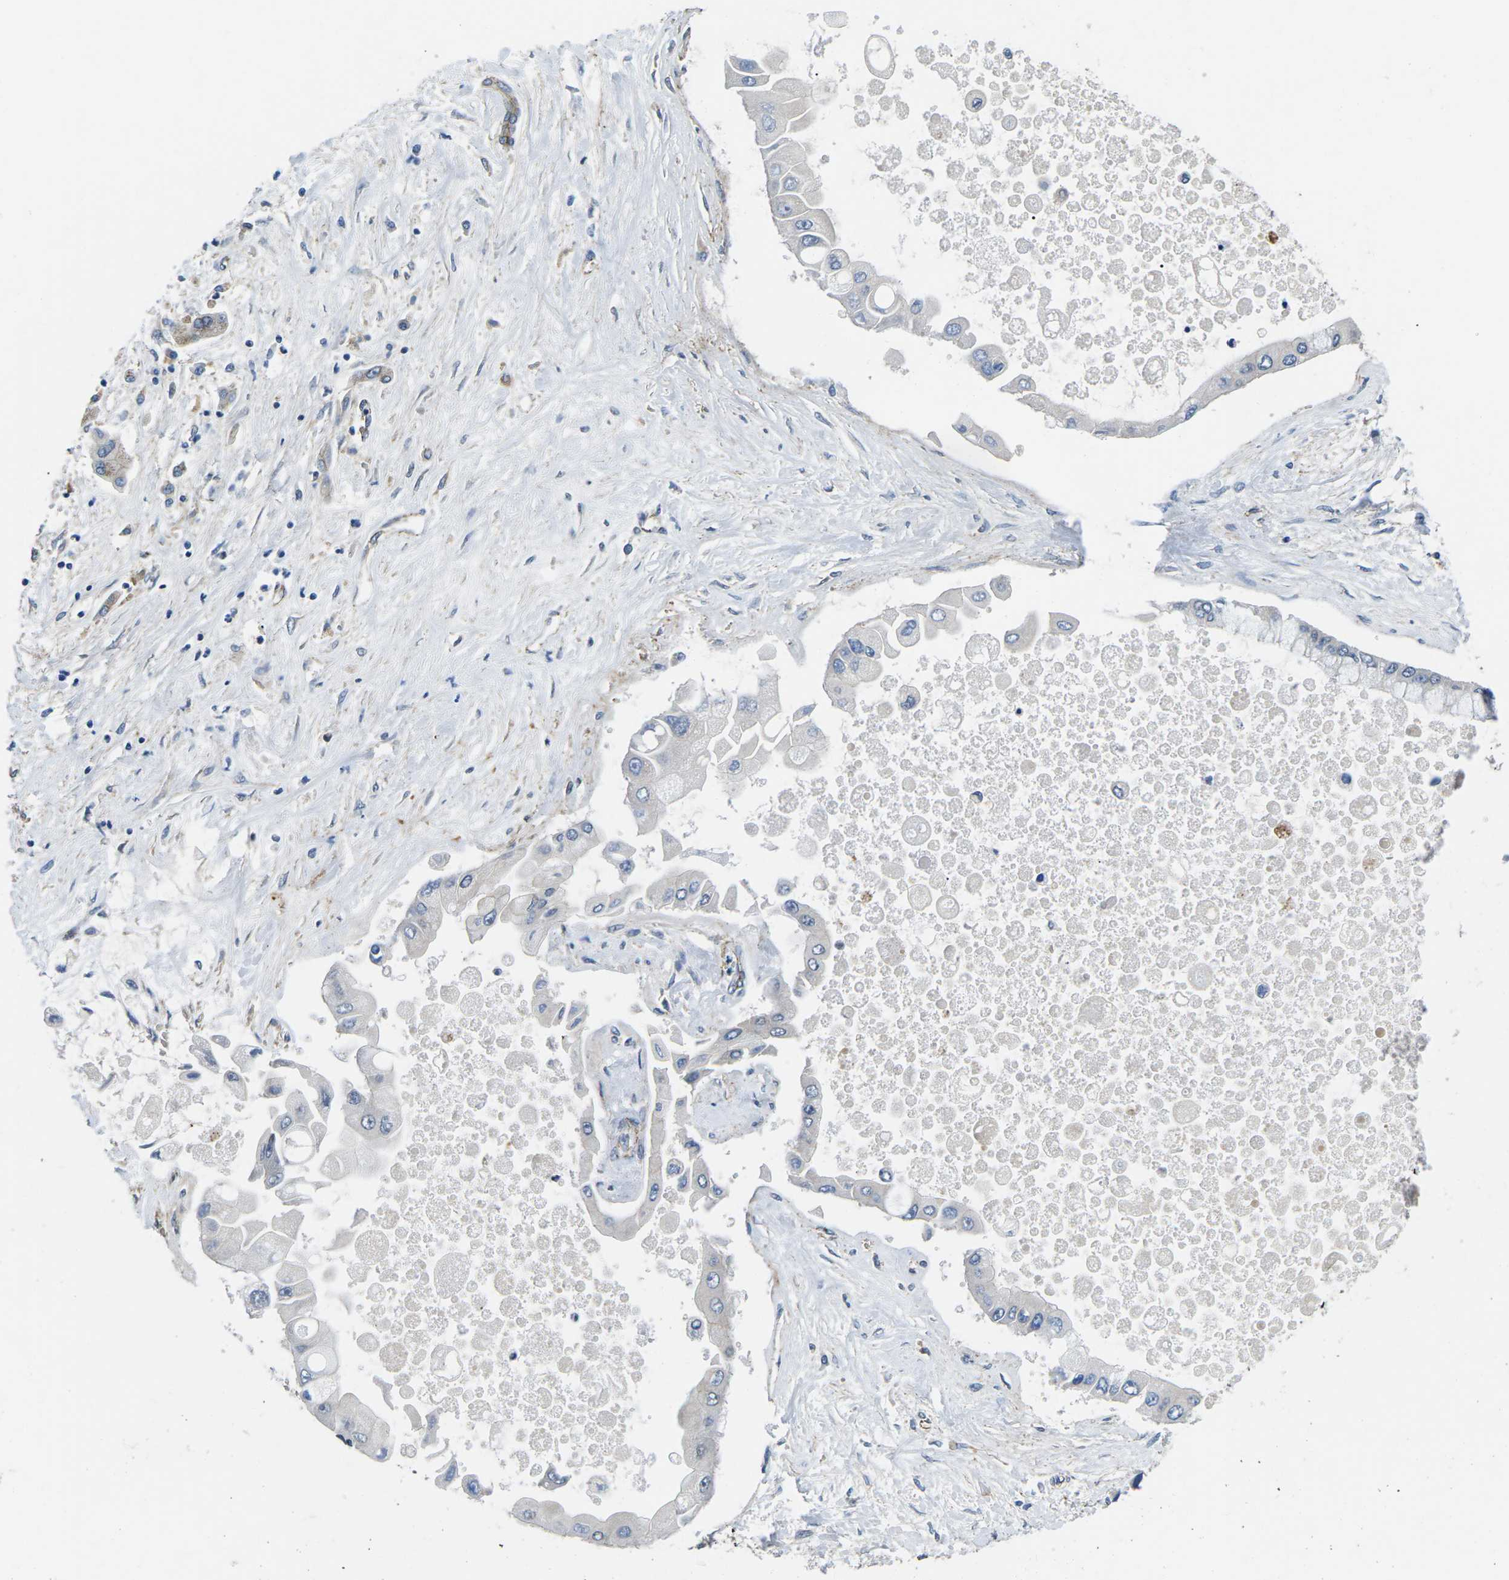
{"staining": {"intensity": "negative", "quantity": "none", "location": "none"}, "tissue": "liver cancer", "cell_type": "Tumor cells", "image_type": "cancer", "snomed": [{"axis": "morphology", "description": "Cholangiocarcinoma"}, {"axis": "topography", "description": "Liver"}], "caption": "Immunohistochemistry (IHC) photomicrograph of neoplastic tissue: cholangiocarcinoma (liver) stained with DAB exhibits no significant protein staining in tumor cells.", "gene": "CTNND1", "patient": {"sex": "male", "age": 50}}